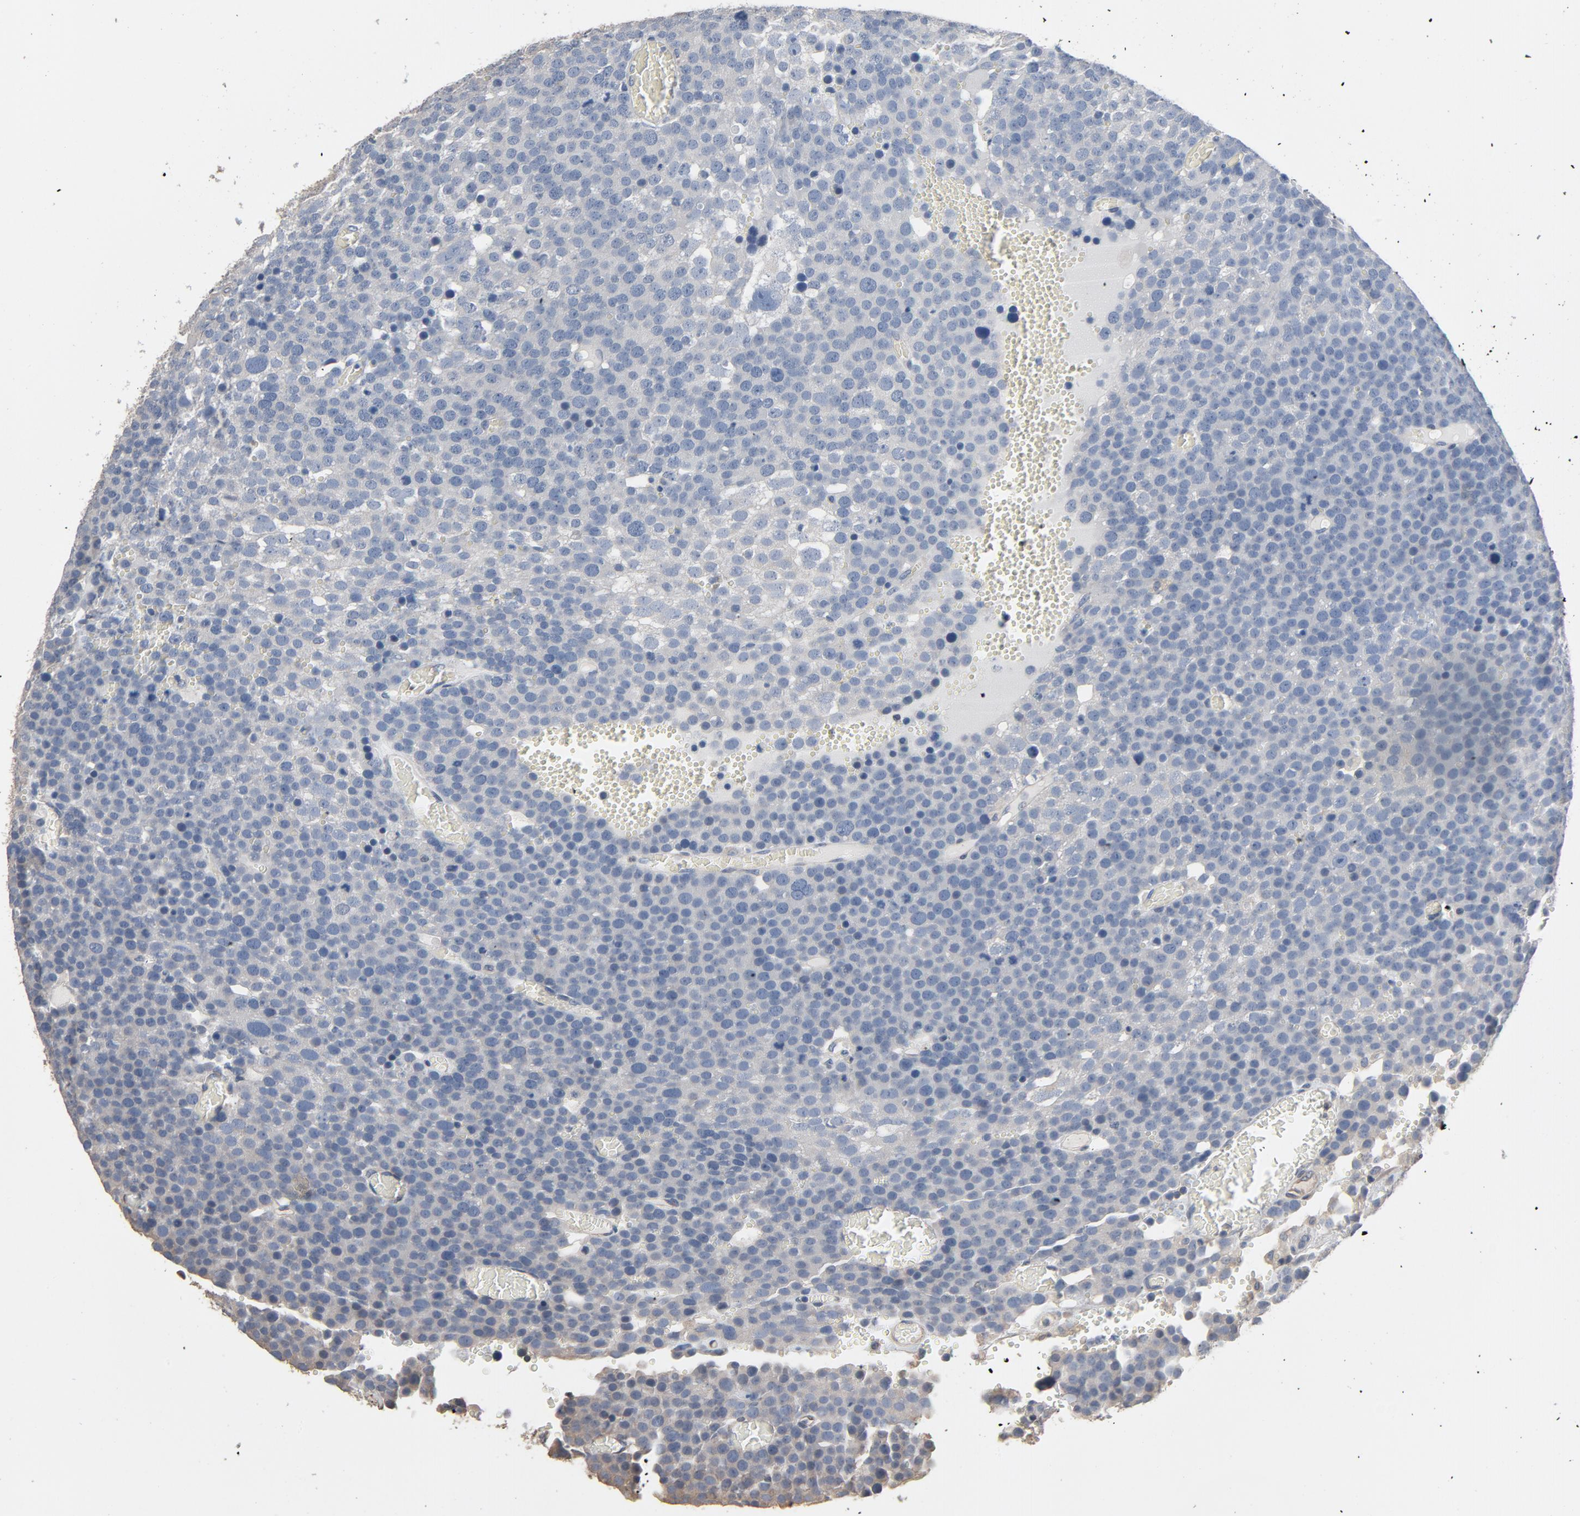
{"staining": {"intensity": "negative", "quantity": "none", "location": "none"}, "tissue": "testis cancer", "cell_type": "Tumor cells", "image_type": "cancer", "snomed": [{"axis": "morphology", "description": "Seminoma, NOS"}, {"axis": "topography", "description": "Testis"}], "caption": "Protein analysis of testis seminoma demonstrates no significant expression in tumor cells.", "gene": "SOX6", "patient": {"sex": "male", "age": 71}}